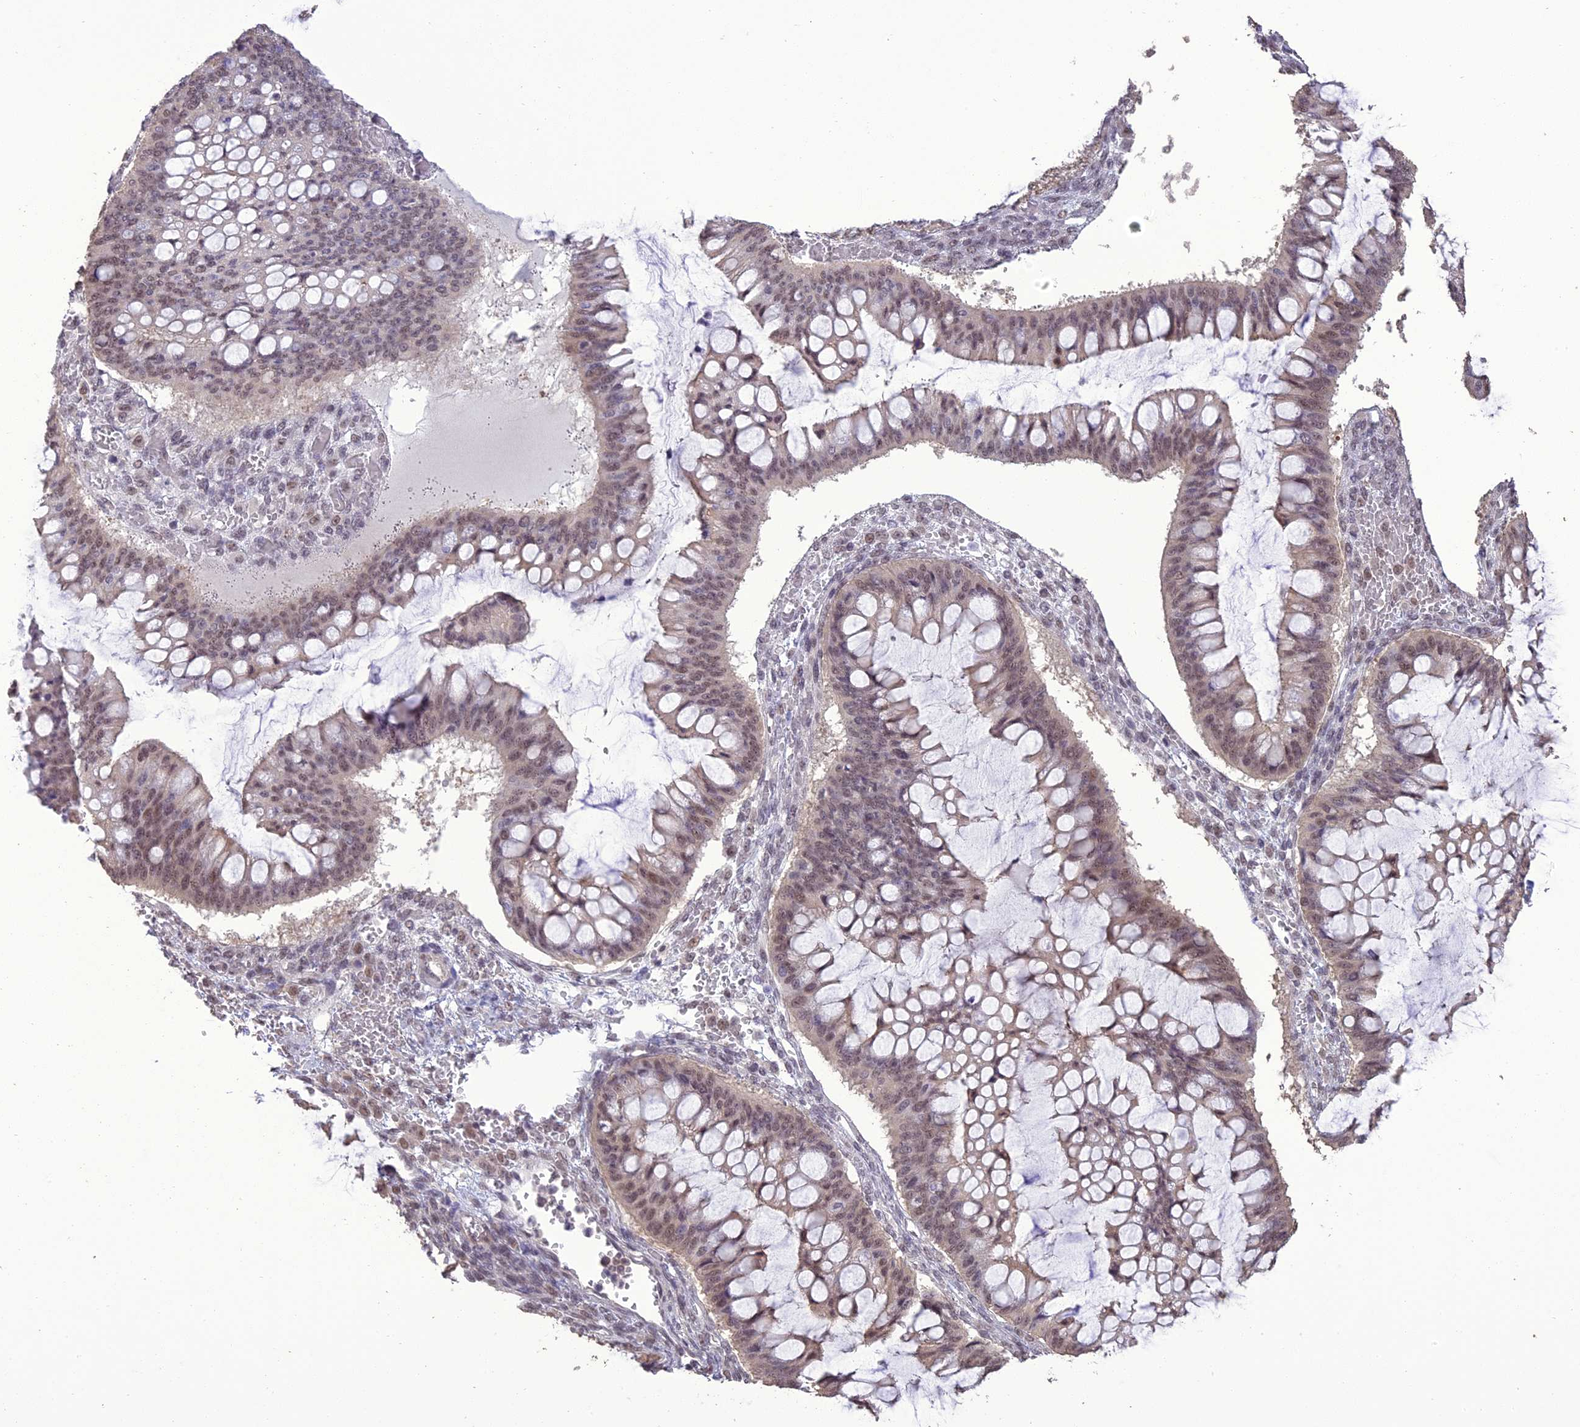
{"staining": {"intensity": "weak", "quantity": ">75%", "location": "nuclear"}, "tissue": "ovarian cancer", "cell_type": "Tumor cells", "image_type": "cancer", "snomed": [{"axis": "morphology", "description": "Cystadenocarcinoma, mucinous, NOS"}, {"axis": "topography", "description": "Ovary"}], "caption": "Tumor cells demonstrate low levels of weak nuclear positivity in approximately >75% of cells in human mucinous cystadenocarcinoma (ovarian). (brown staining indicates protein expression, while blue staining denotes nuclei).", "gene": "TIGD7", "patient": {"sex": "female", "age": 73}}